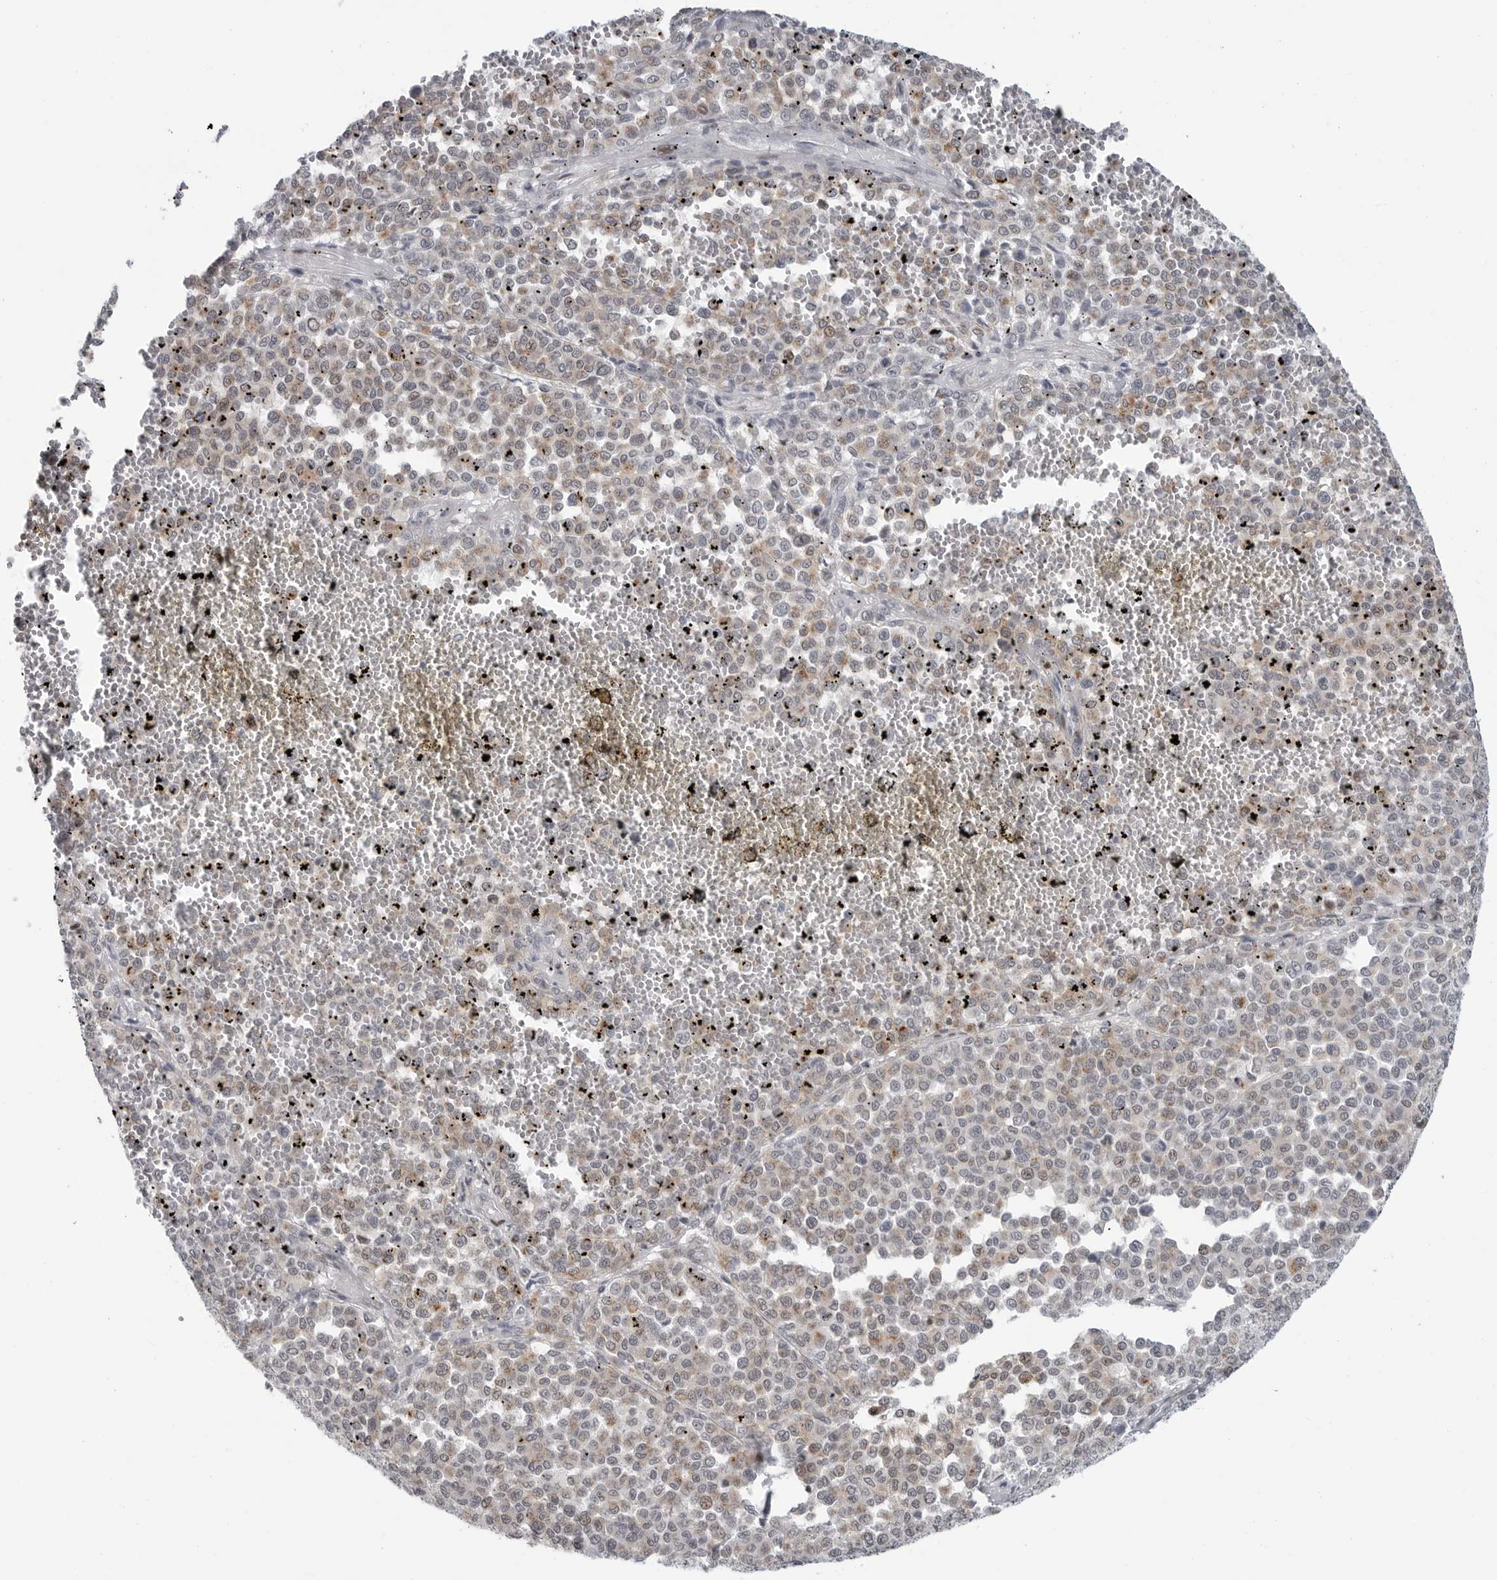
{"staining": {"intensity": "weak", "quantity": "25%-75%", "location": "cytoplasmic/membranous"}, "tissue": "melanoma", "cell_type": "Tumor cells", "image_type": "cancer", "snomed": [{"axis": "morphology", "description": "Malignant melanoma, Metastatic site"}, {"axis": "topography", "description": "Pancreas"}], "caption": "This is an image of immunohistochemistry (IHC) staining of malignant melanoma (metastatic site), which shows weak expression in the cytoplasmic/membranous of tumor cells.", "gene": "FAM135B", "patient": {"sex": "female", "age": 30}}